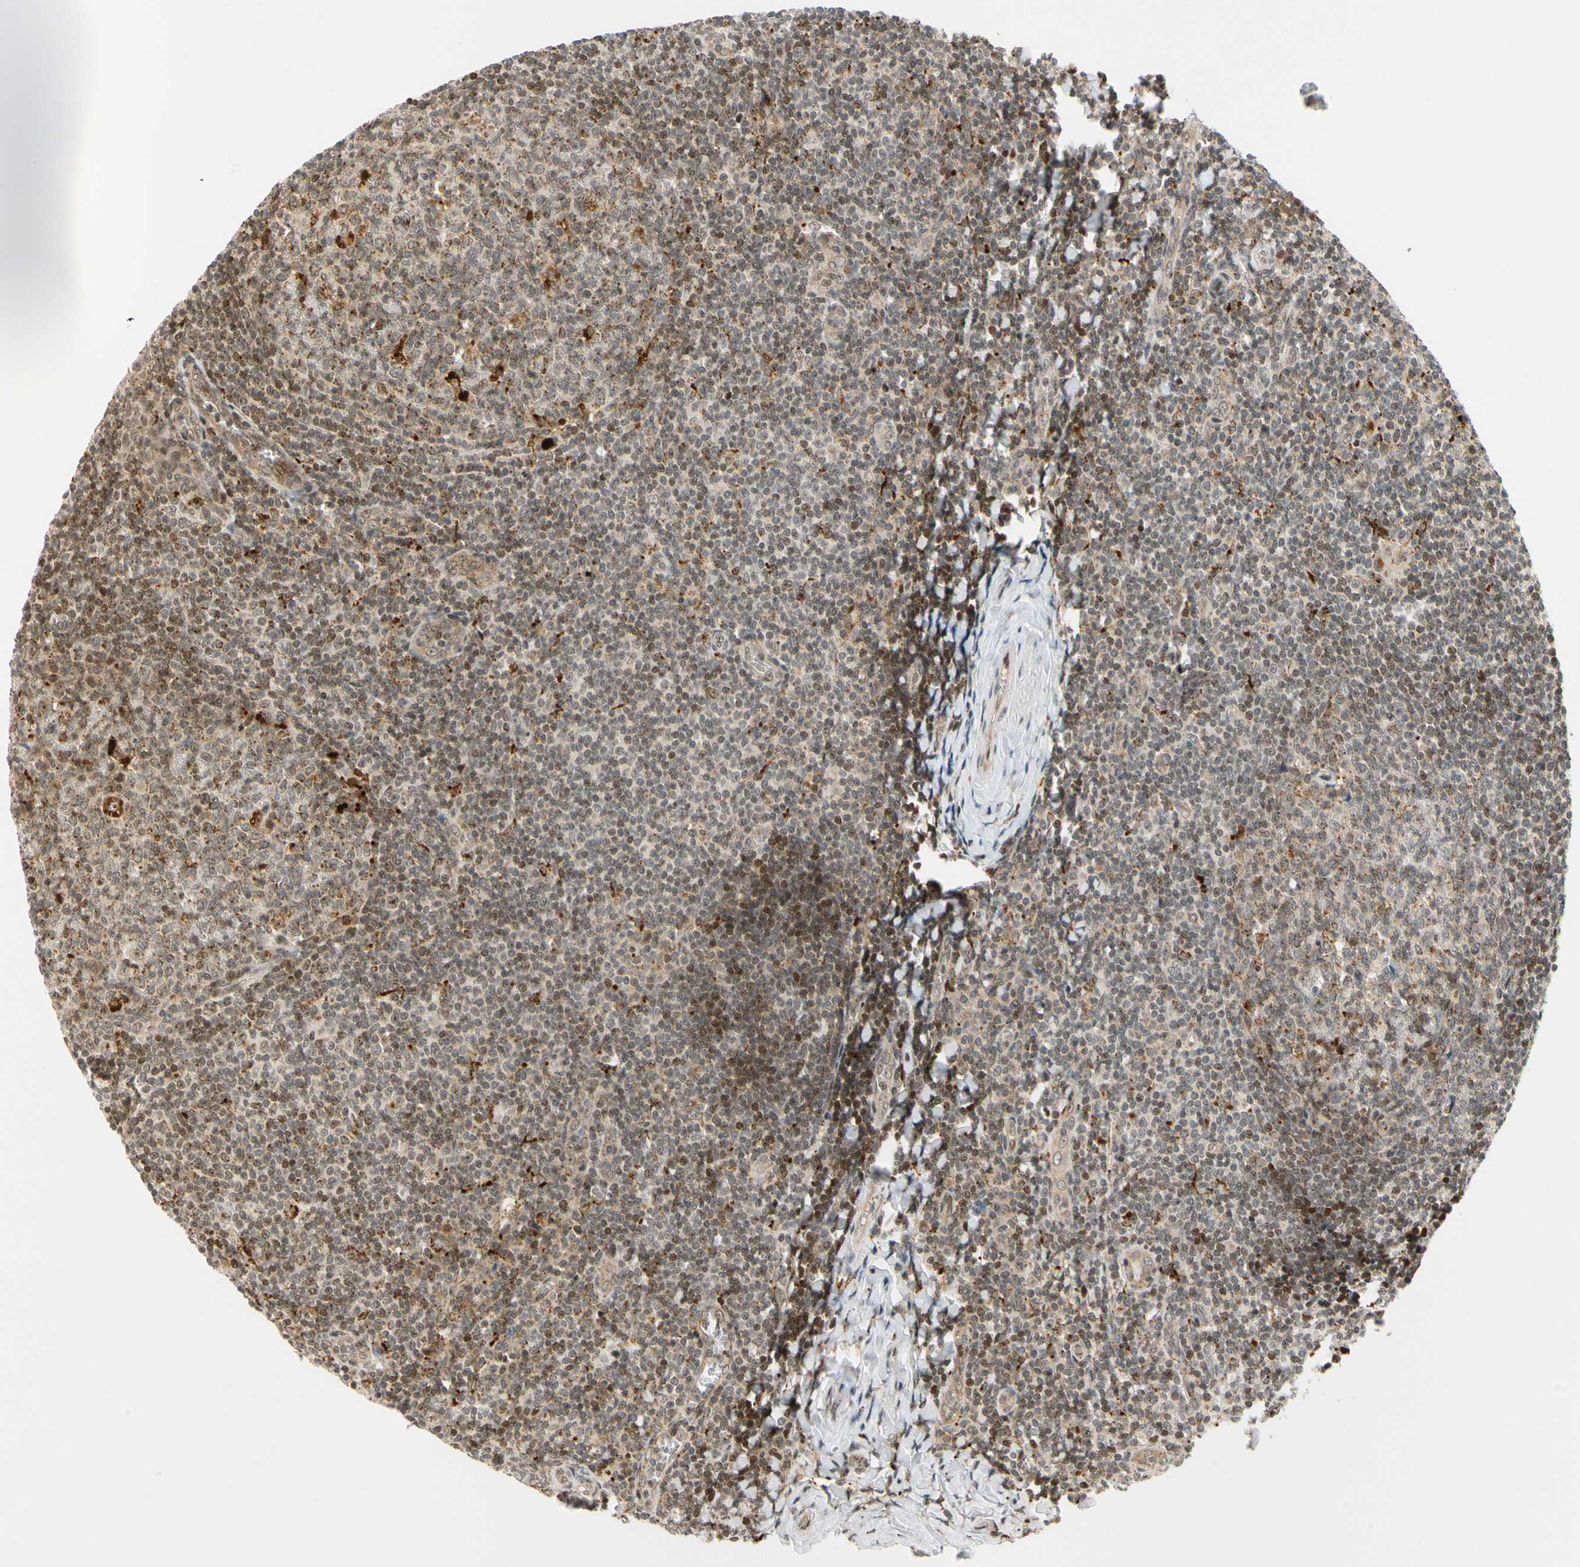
{"staining": {"intensity": "weak", "quantity": "25%-75%", "location": "nuclear"}, "tissue": "tonsil", "cell_type": "Germinal center cells", "image_type": "normal", "snomed": [{"axis": "morphology", "description": "Normal tissue, NOS"}, {"axis": "topography", "description": "Tonsil"}], "caption": "Immunohistochemistry (IHC) staining of normal tonsil, which shows low levels of weak nuclear expression in approximately 25%-75% of germinal center cells indicating weak nuclear protein staining. The staining was performed using DAB (3,3'-diaminobenzidine) (brown) for protein detection and nuclei were counterstained in hematoxylin (blue).", "gene": "CDK7", "patient": {"sex": "male", "age": 31}}